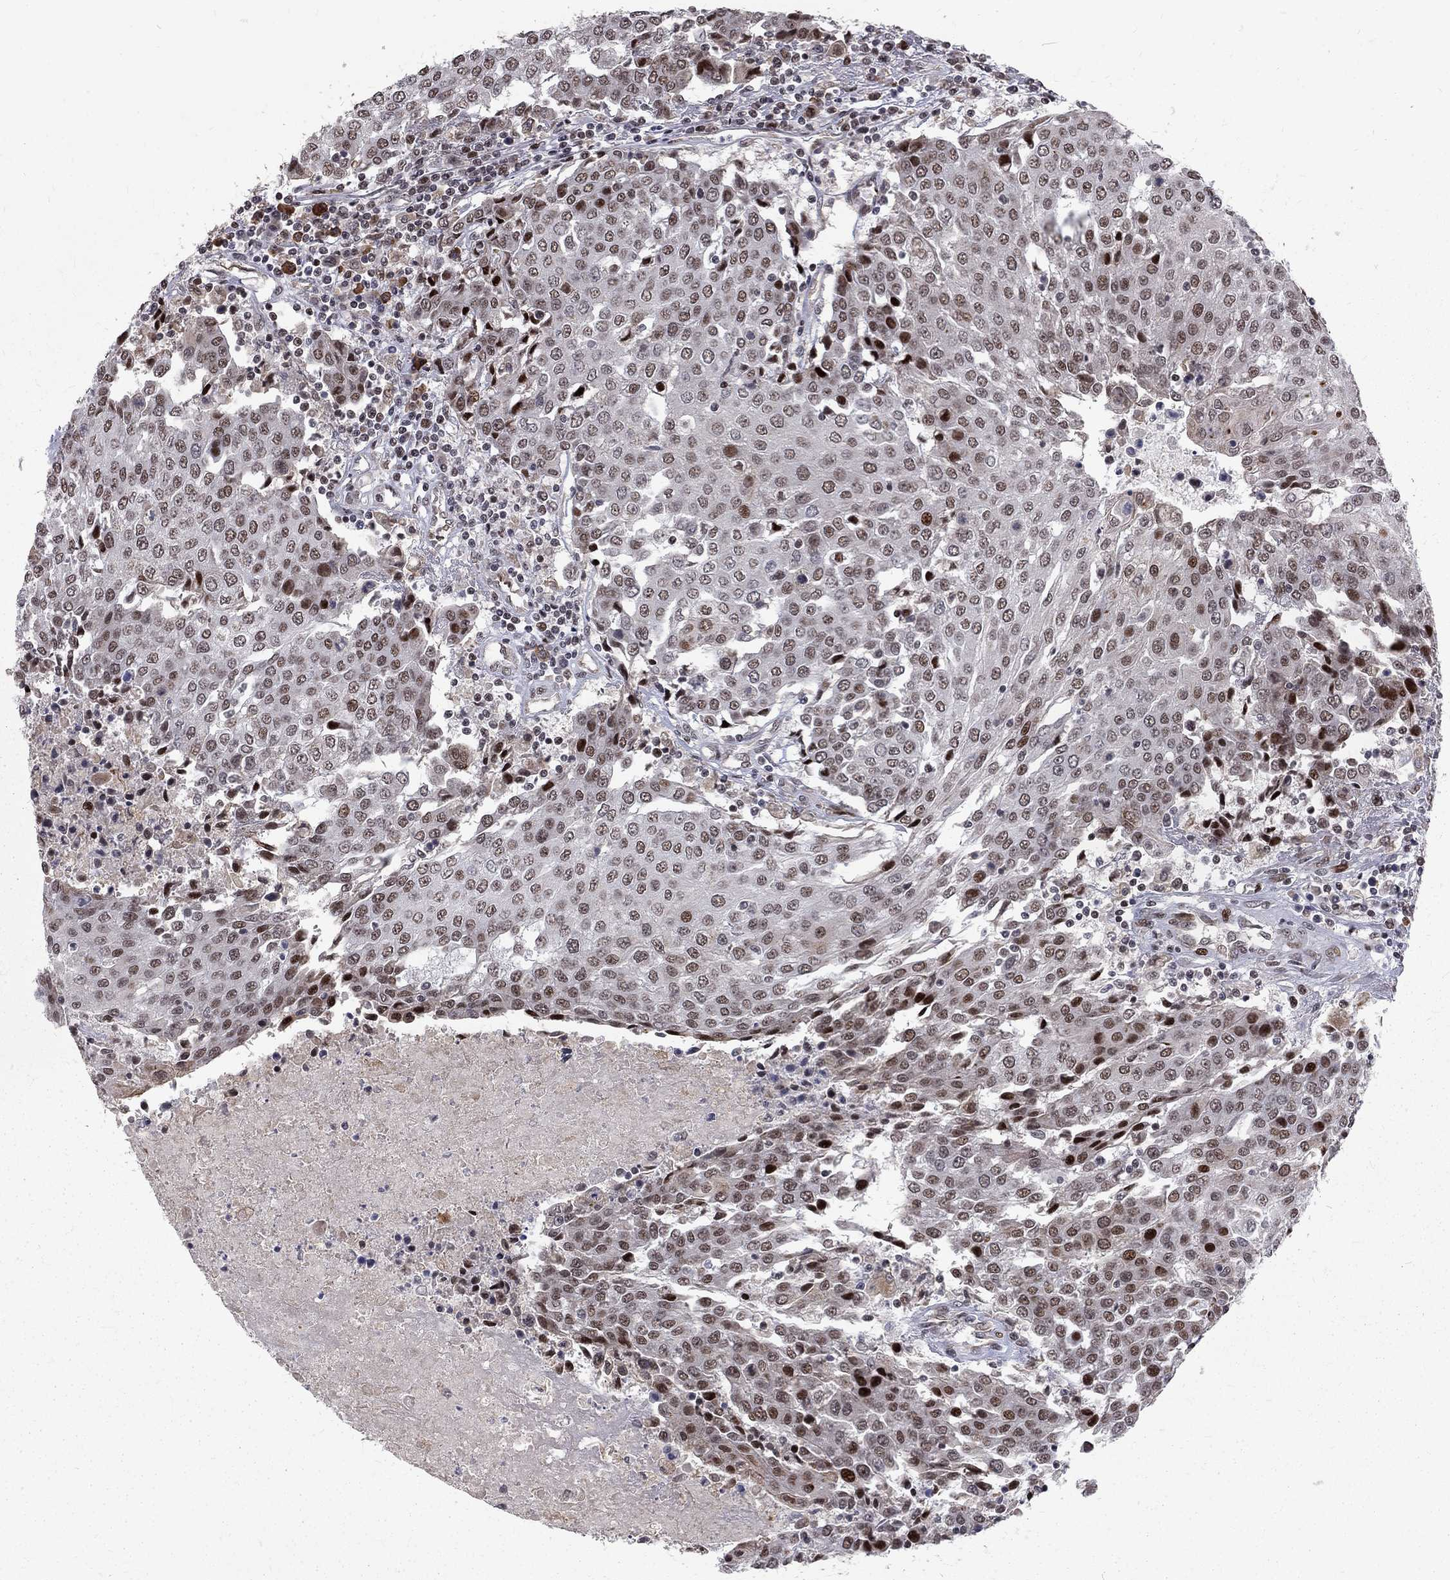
{"staining": {"intensity": "strong", "quantity": "<25%", "location": "nuclear"}, "tissue": "urothelial cancer", "cell_type": "Tumor cells", "image_type": "cancer", "snomed": [{"axis": "morphology", "description": "Urothelial carcinoma, High grade"}, {"axis": "topography", "description": "Urinary bladder"}], "caption": "DAB immunohistochemical staining of human urothelial cancer exhibits strong nuclear protein positivity in approximately <25% of tumor cells. Nuclei are stained in blue.", "gene": "TCEAL1", "patient": {"sex": "female", "age": 85}}